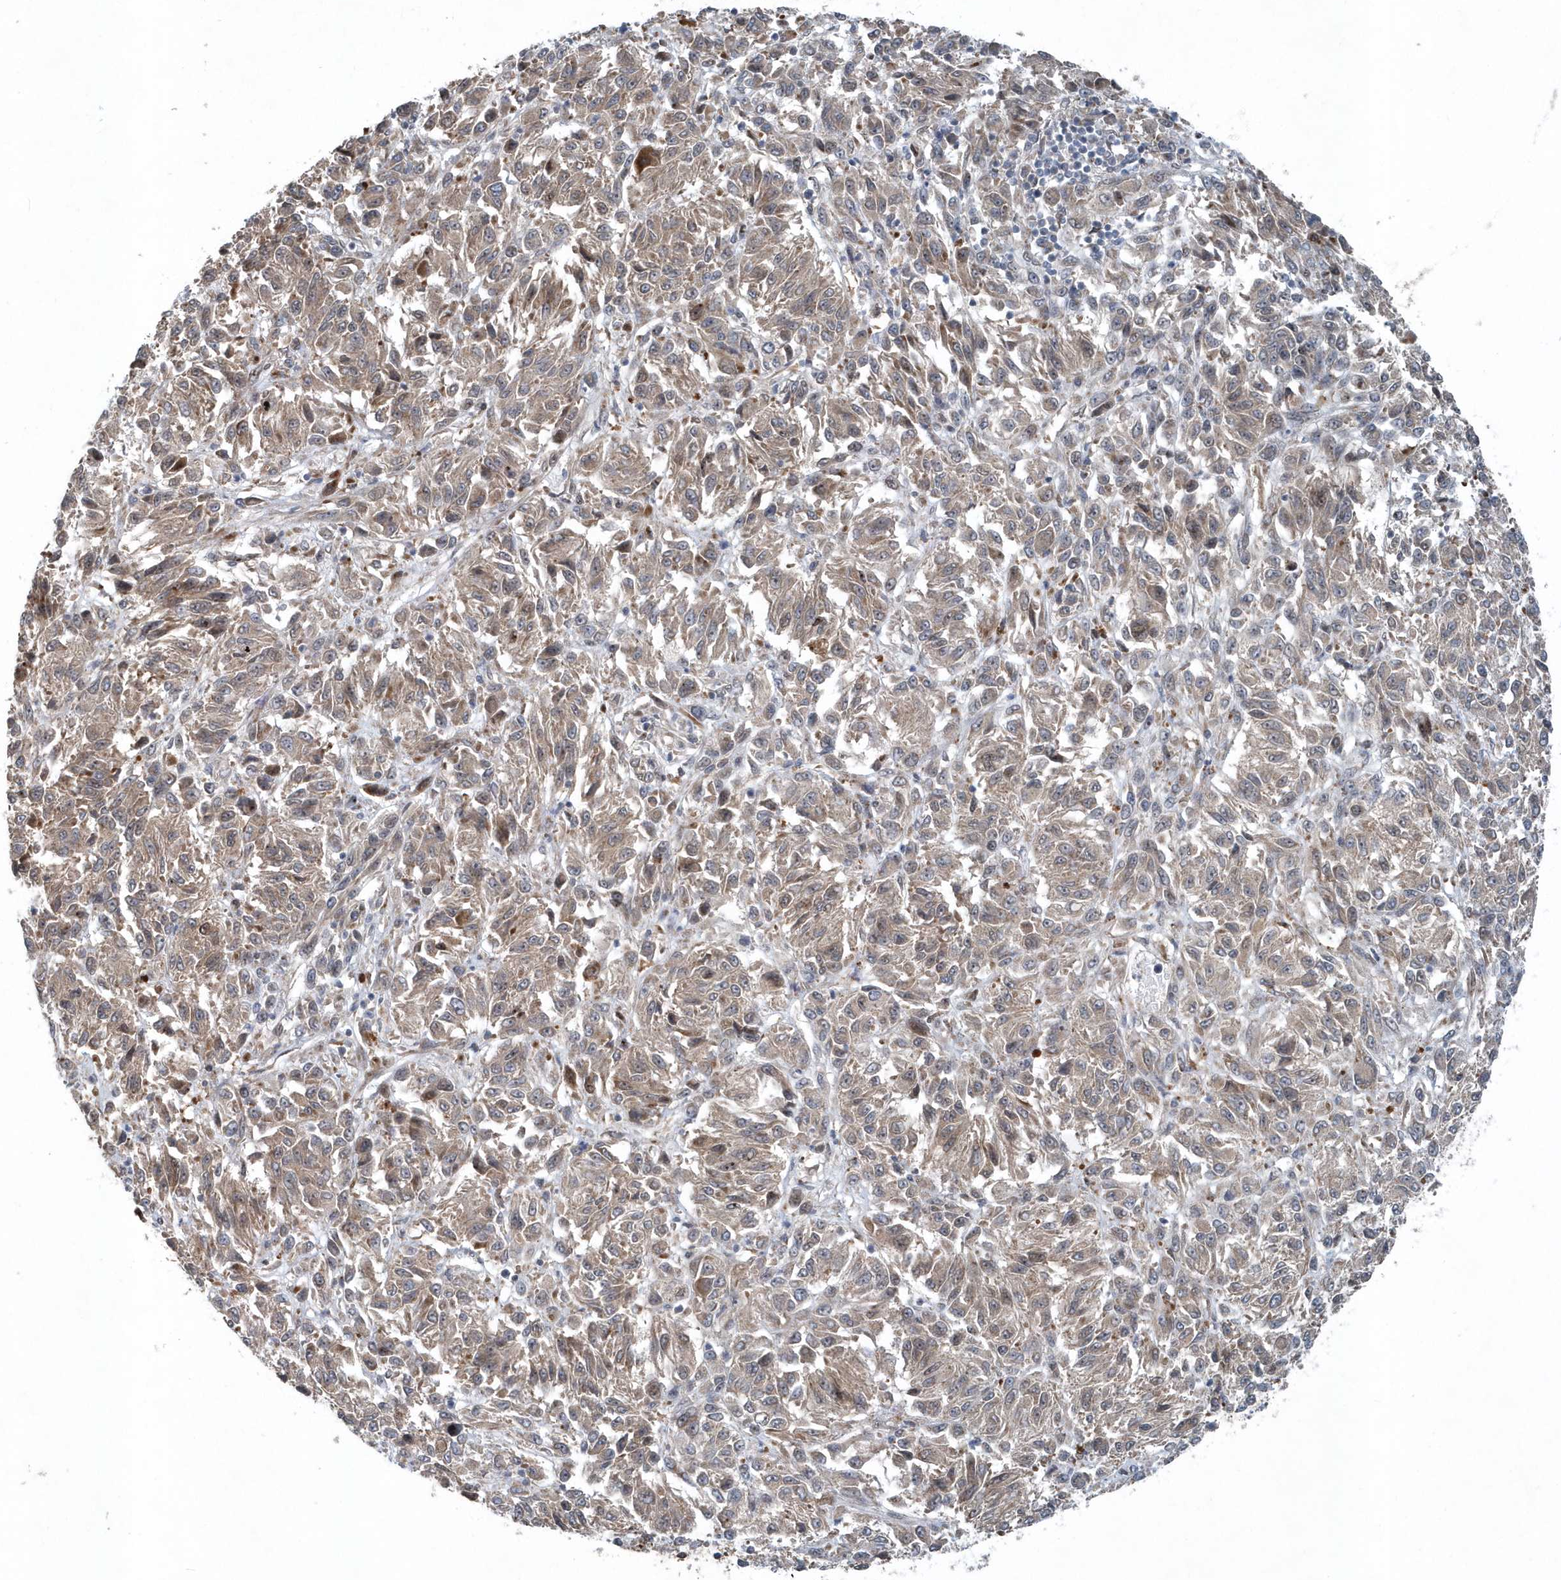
{"staining": {"intensity": "weak", "quantity": ">75%", "location": "cytoplasmic/membranous"}, "tissue": "melanoma", "cell_type": "Tumor cells", "image_type": "cancer", "snomed": [{"axis": "morphology", "description": "Malignant melanoma, Metastatic site"}, {"axis": "topography", "description": "Lung"}], "caption": "Melanoma stained with DAB IHC shows low levels of weak cytoplasmic/membranous staining in about >75% of tumor cells. (Stains: DAB in brown, nuclei in blue, Microscopy: brightfield microscopy at high magnification).", "gene": "MCC", "patient": {"sex": "male", "age": 64}}